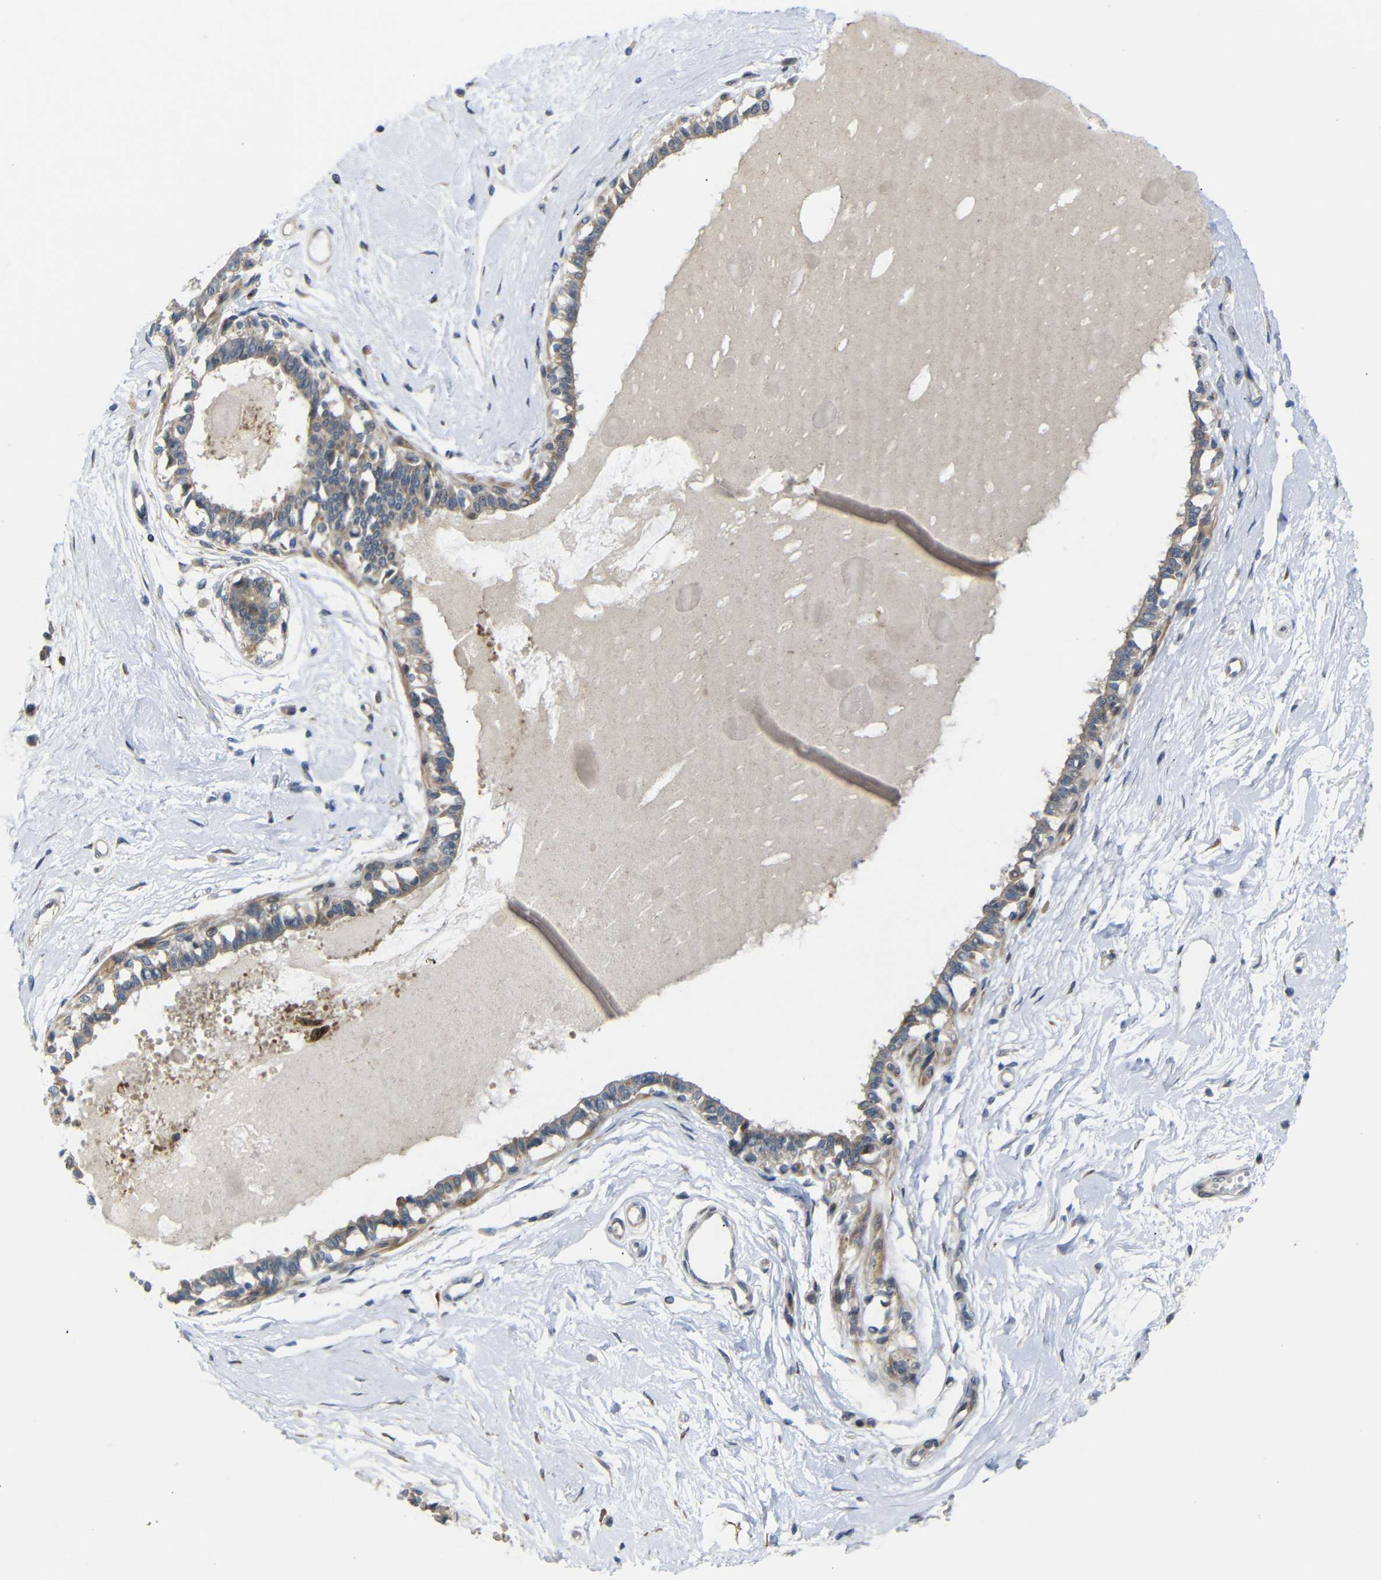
{"staining": {"intensity": "negative", "quantity": "none", "location": "none"}, "tissue": "breast", "cell_type": "Adipocytes", "image_type": "normal", "snomed": [{"axis": "morphology", "description": "Normal tissue, NOS"}, {"axis": "topography", "description": "Breast"}], "caption": "This micrograph is of benign breast stained with immunohistochemistry to label a protein in brown with the nuclei are counter-stained blue. There is no expression in adipocytes.", "gene": "P3H2", "patient": {"sex": "female", "age": 45}}